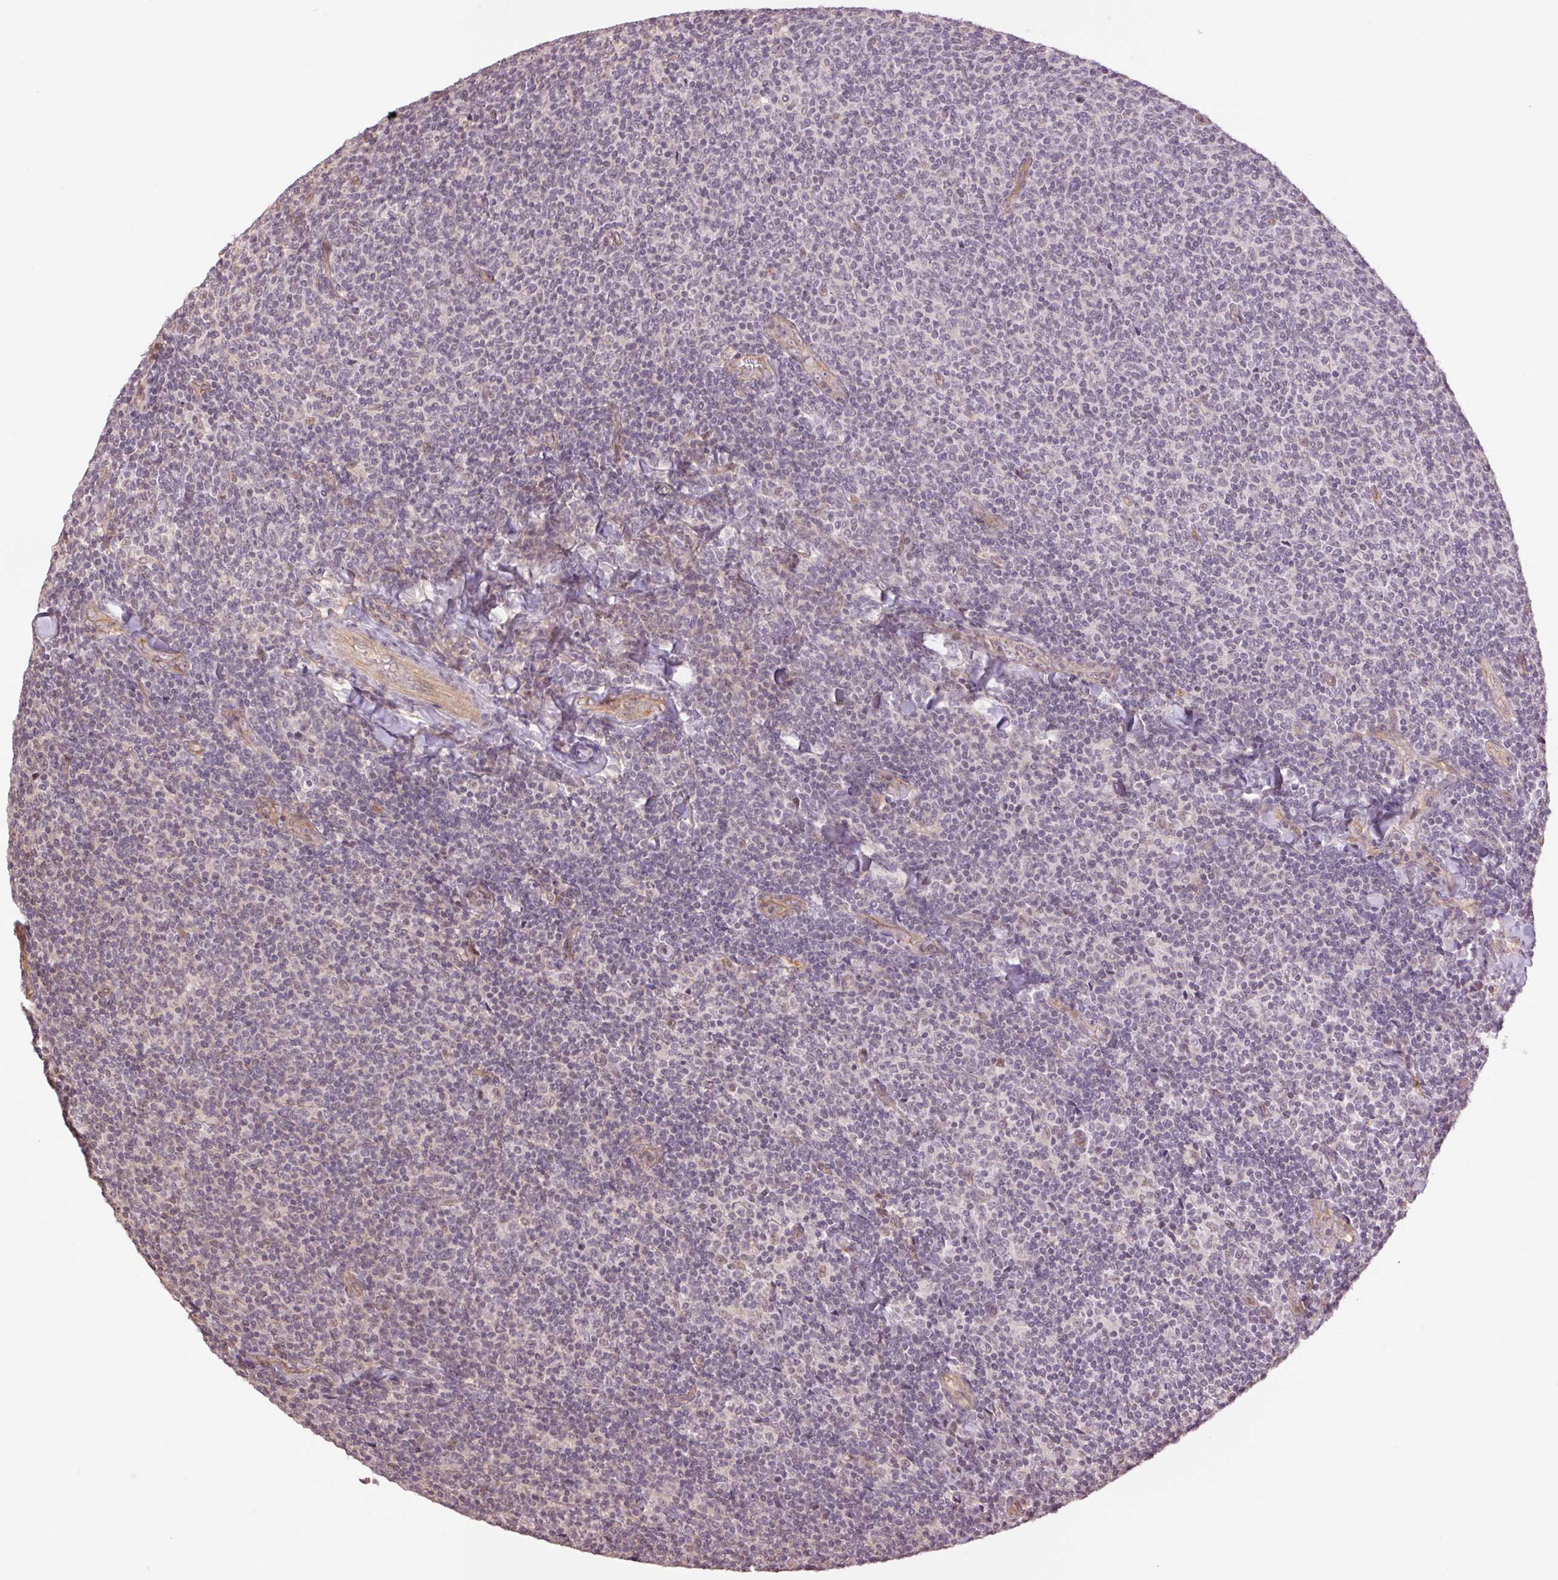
{"staining": {"intensity": "negative", "quantity": "none", "location": "none"}, "tissue": "lymphoma", "cell_type": "Tumor cells", "image_type": "cancer", "snomed": [{"axis": "morphology", "description": "Malignant lymphoma, non-Hodgkin's type, Low grade"}, {"axis": "topography", "description": "Lymph node"}], "caption": "Human low-grade malignant lymphoma, non-Hodgkin's type stained for a protein using immunohistochemistry (IHC) shows no positivity in tumor cells.", "gene": "PALM", "patient": {"sex": "male", "age": 52}}